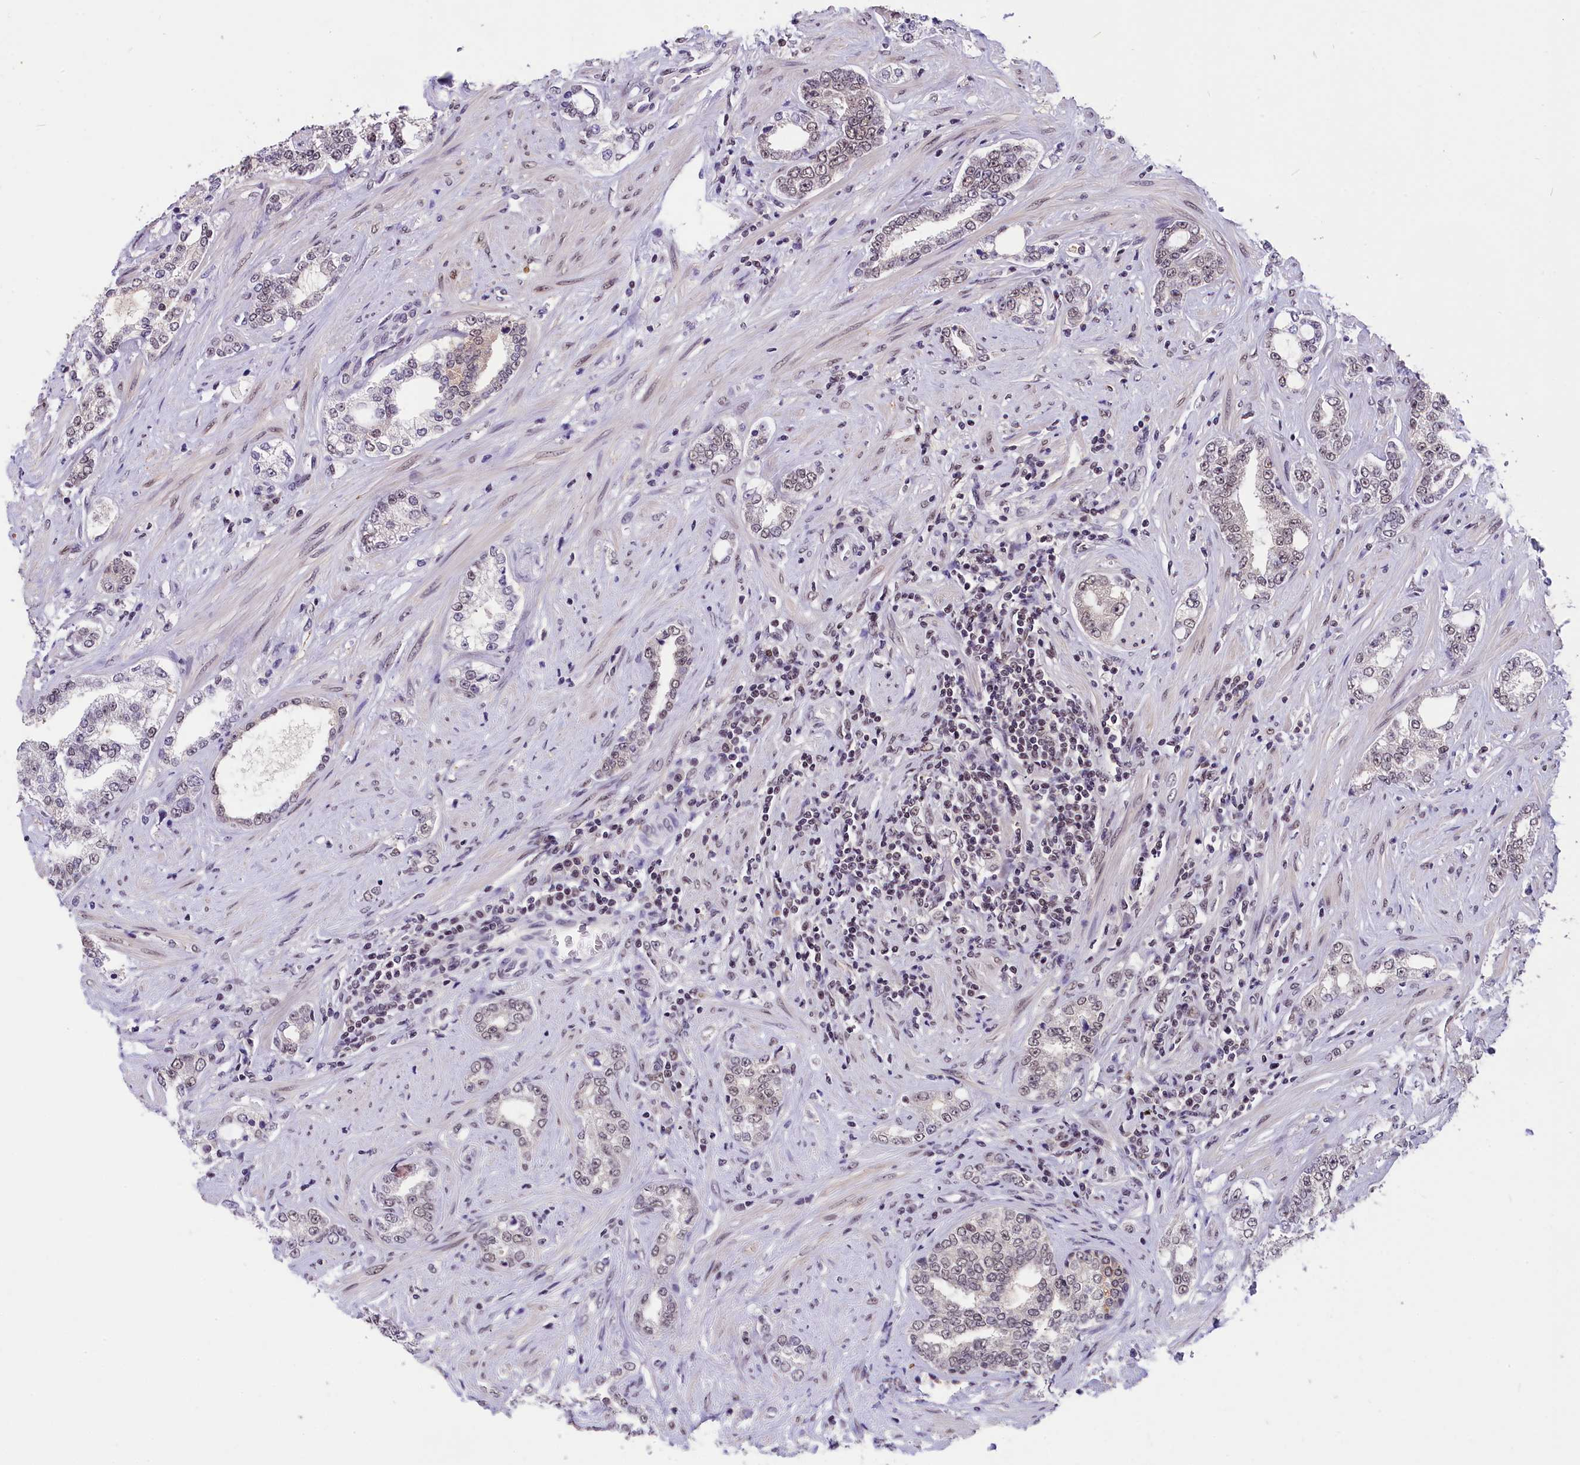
{"staining": {"intensity": "weak", "quantity": "<25%", "location": "nuclear"}, "tissue": "prostate cancer", "cell_type": "Tumor cells", "image_type": "cancer", "snomed": [{"axis": "morphology", "description": "Adenocarcinoma, High grade"}, {"axis": "topography", "description": "Prostate"}], "caption": "Image shows no protein staining in tumor cells of prostate cancer tissue.", "gene": "ZC3H4", "patient": {"sex": "male", "age": 64}}